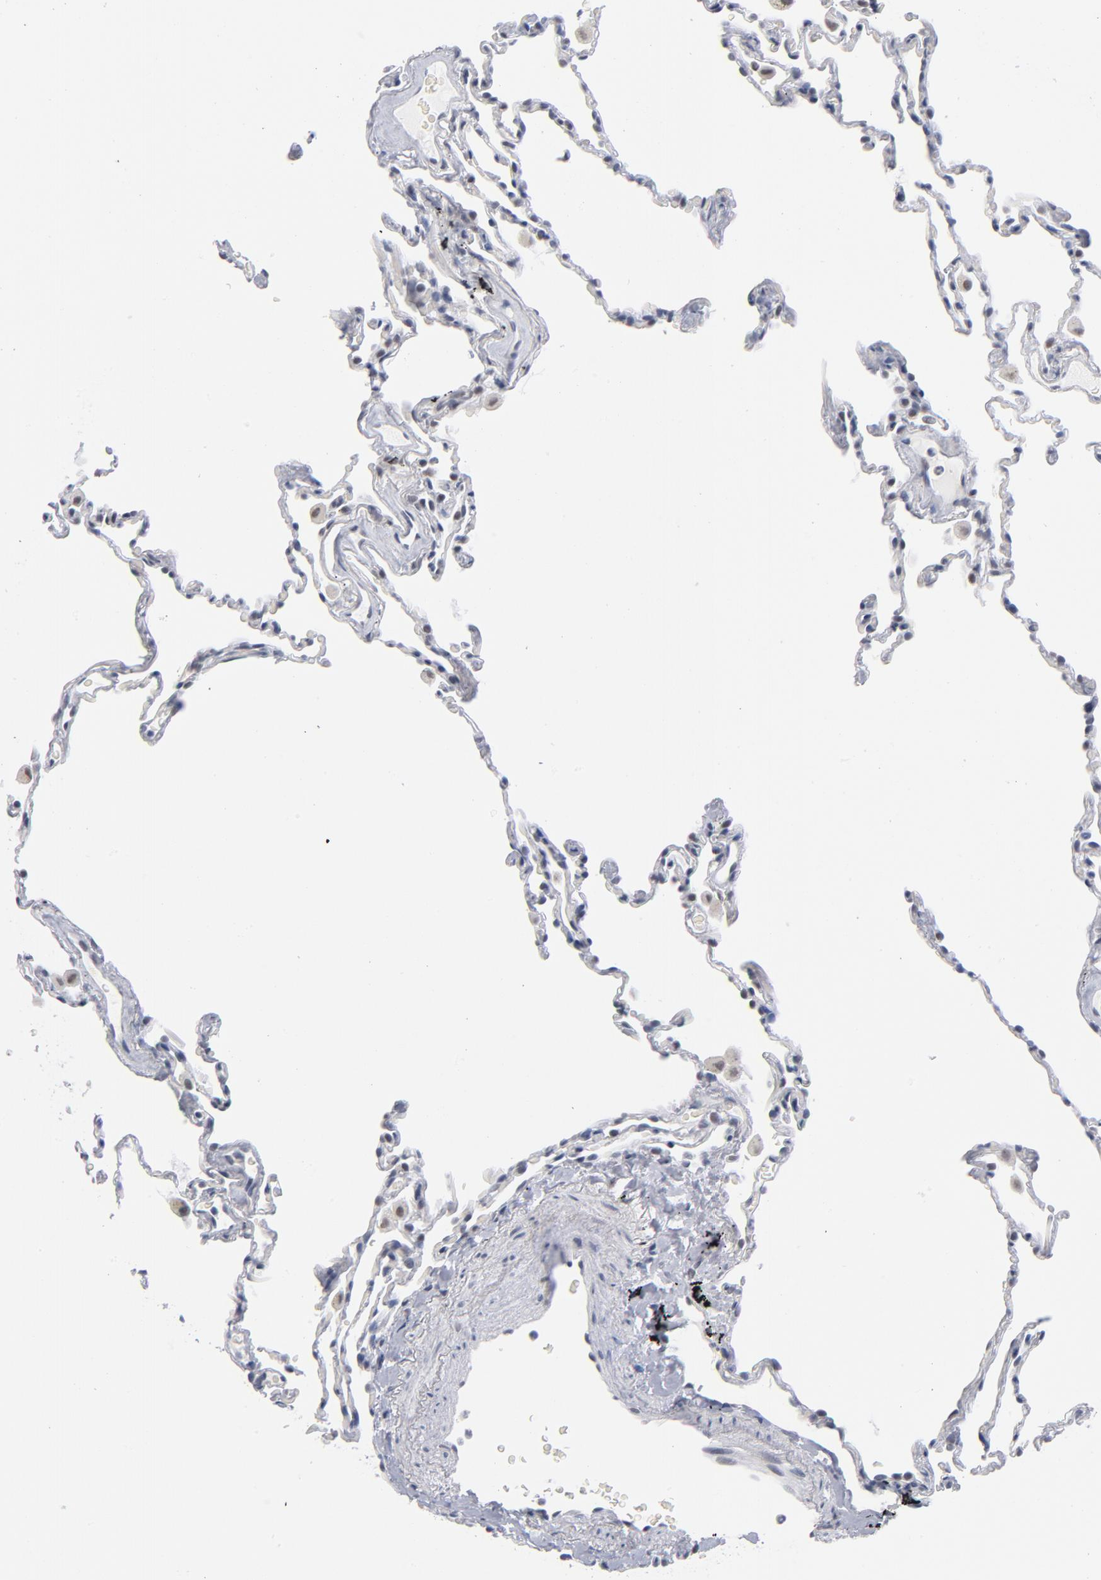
{"staining": {"intensity": "weak", "quantity": "25%-75%", "location": "nuclear"}, "tissue": "lung", "cell_type": "Alveolar cells", "image_type": "normal", "snomed": [{"axis": "morphology", "description": "Normal tissue, NOS"}, {"axis": "morphology", "description": "Soft tissue tumor metastatic"}, {"axis": "topography", "description": "Lung"}], "caption": "A micrograph of human lung stained for a protein exhibits weak nuclear brown staining in alveolar cells.", "gene": "BAP1", "patient": {"sex": "male", "age": 59}}